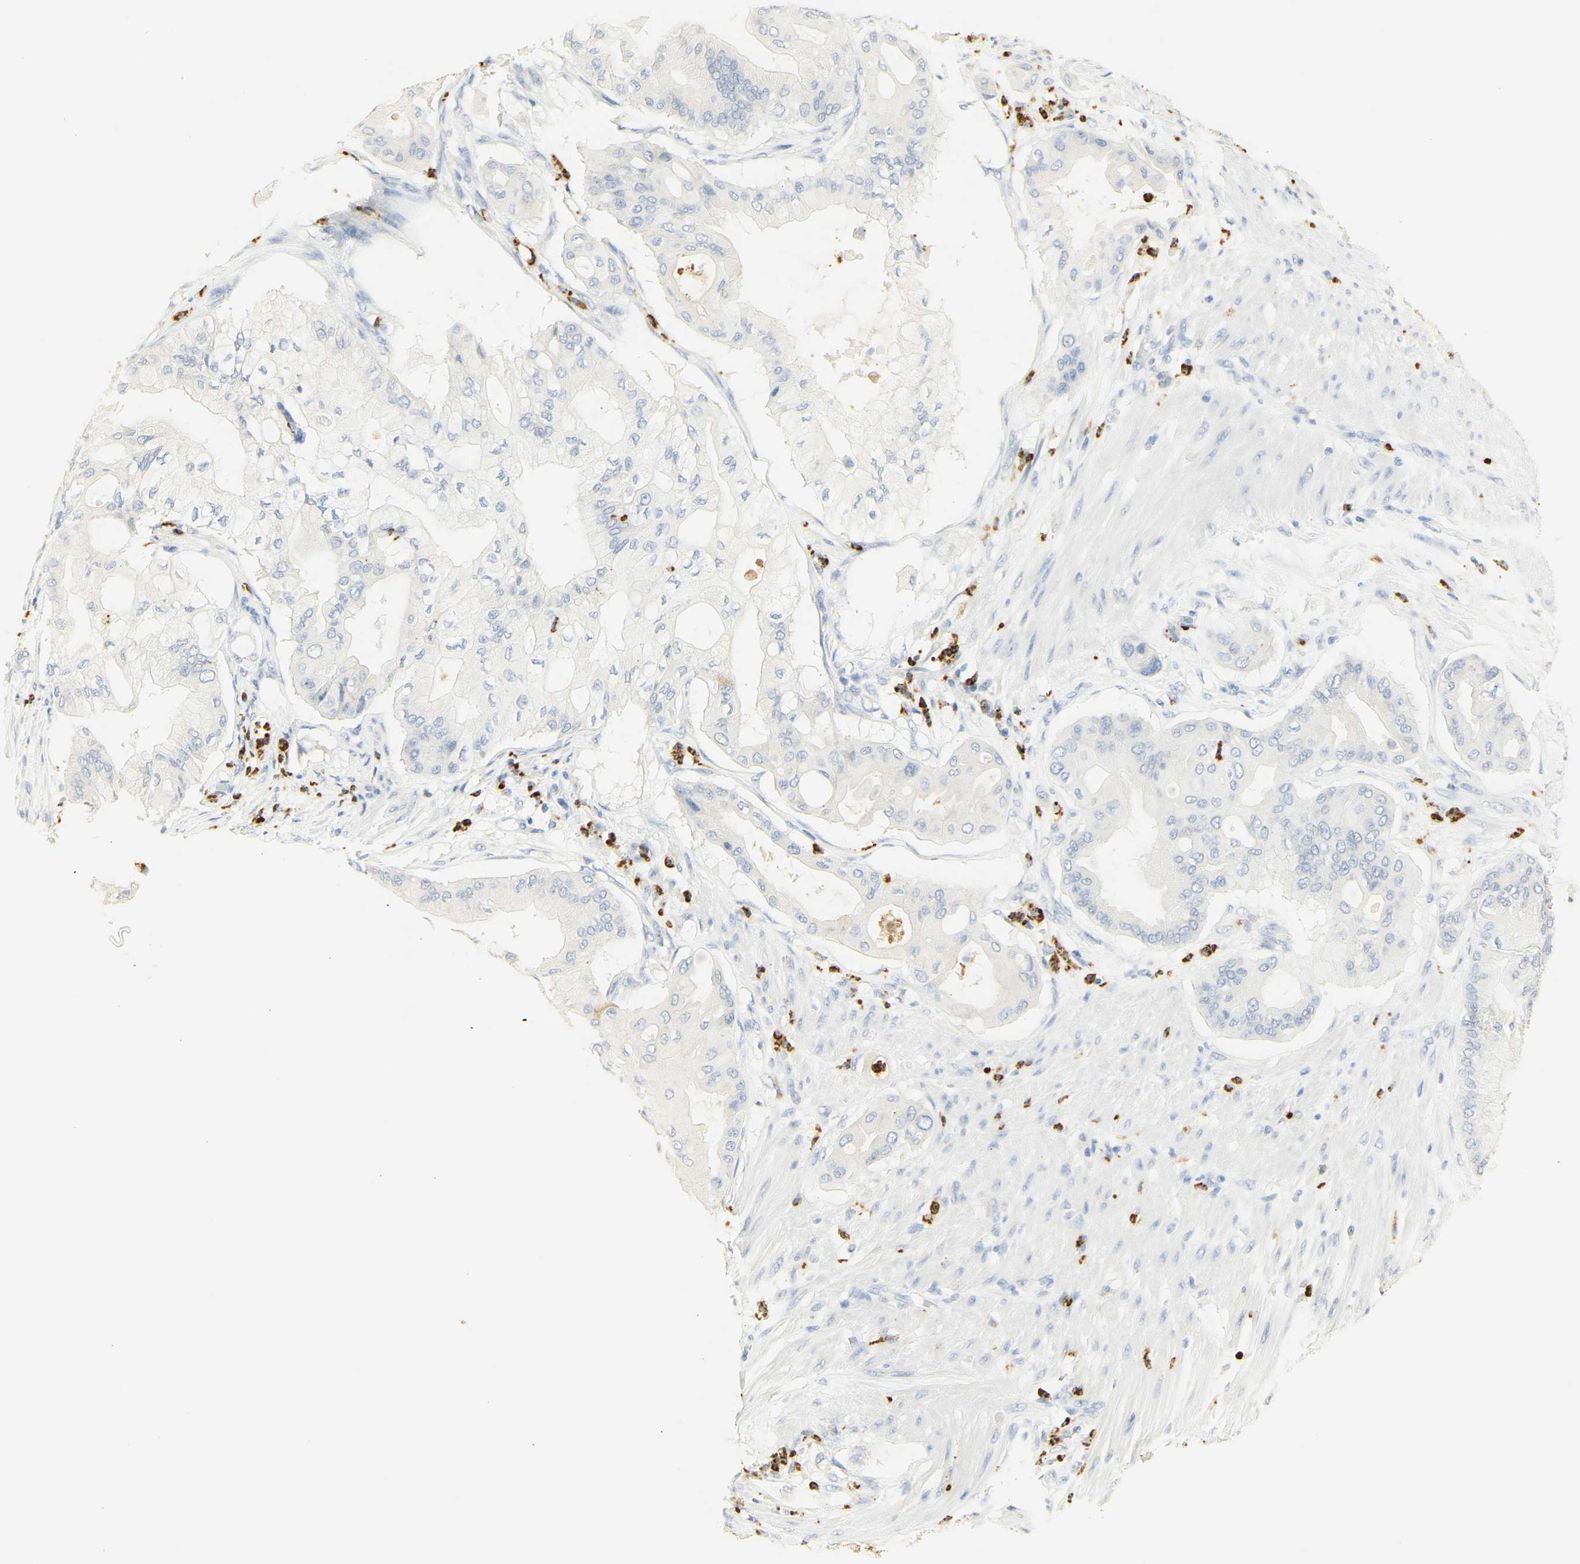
{"staining": {"intensity": "negative", "quantity": "none", "location": "none"}, "tissue": "pancreatic cancer", "cell_type": "Tumor cells", "image_type": "cancer", "snomed": [{"axis": "morphology", "description": "Adenocarcinoma, NOS"}, {"axis": "morphology", "description": "Adenocarcinoma, metastatic, NOS"}, {"axis": "topography", "description": "Lymph node"}, {"axis": "topography", "description": "Pancreas"}, {"axis": "topography", "description": "Duodenum"}], "caption": "Immunohistochemical staining of human pancreatic cancer (adenocarcinoma) reveals no significant positivity in tumor cells.", "gene": "MPO", "patient": {"sex": "female", "age": 64}}